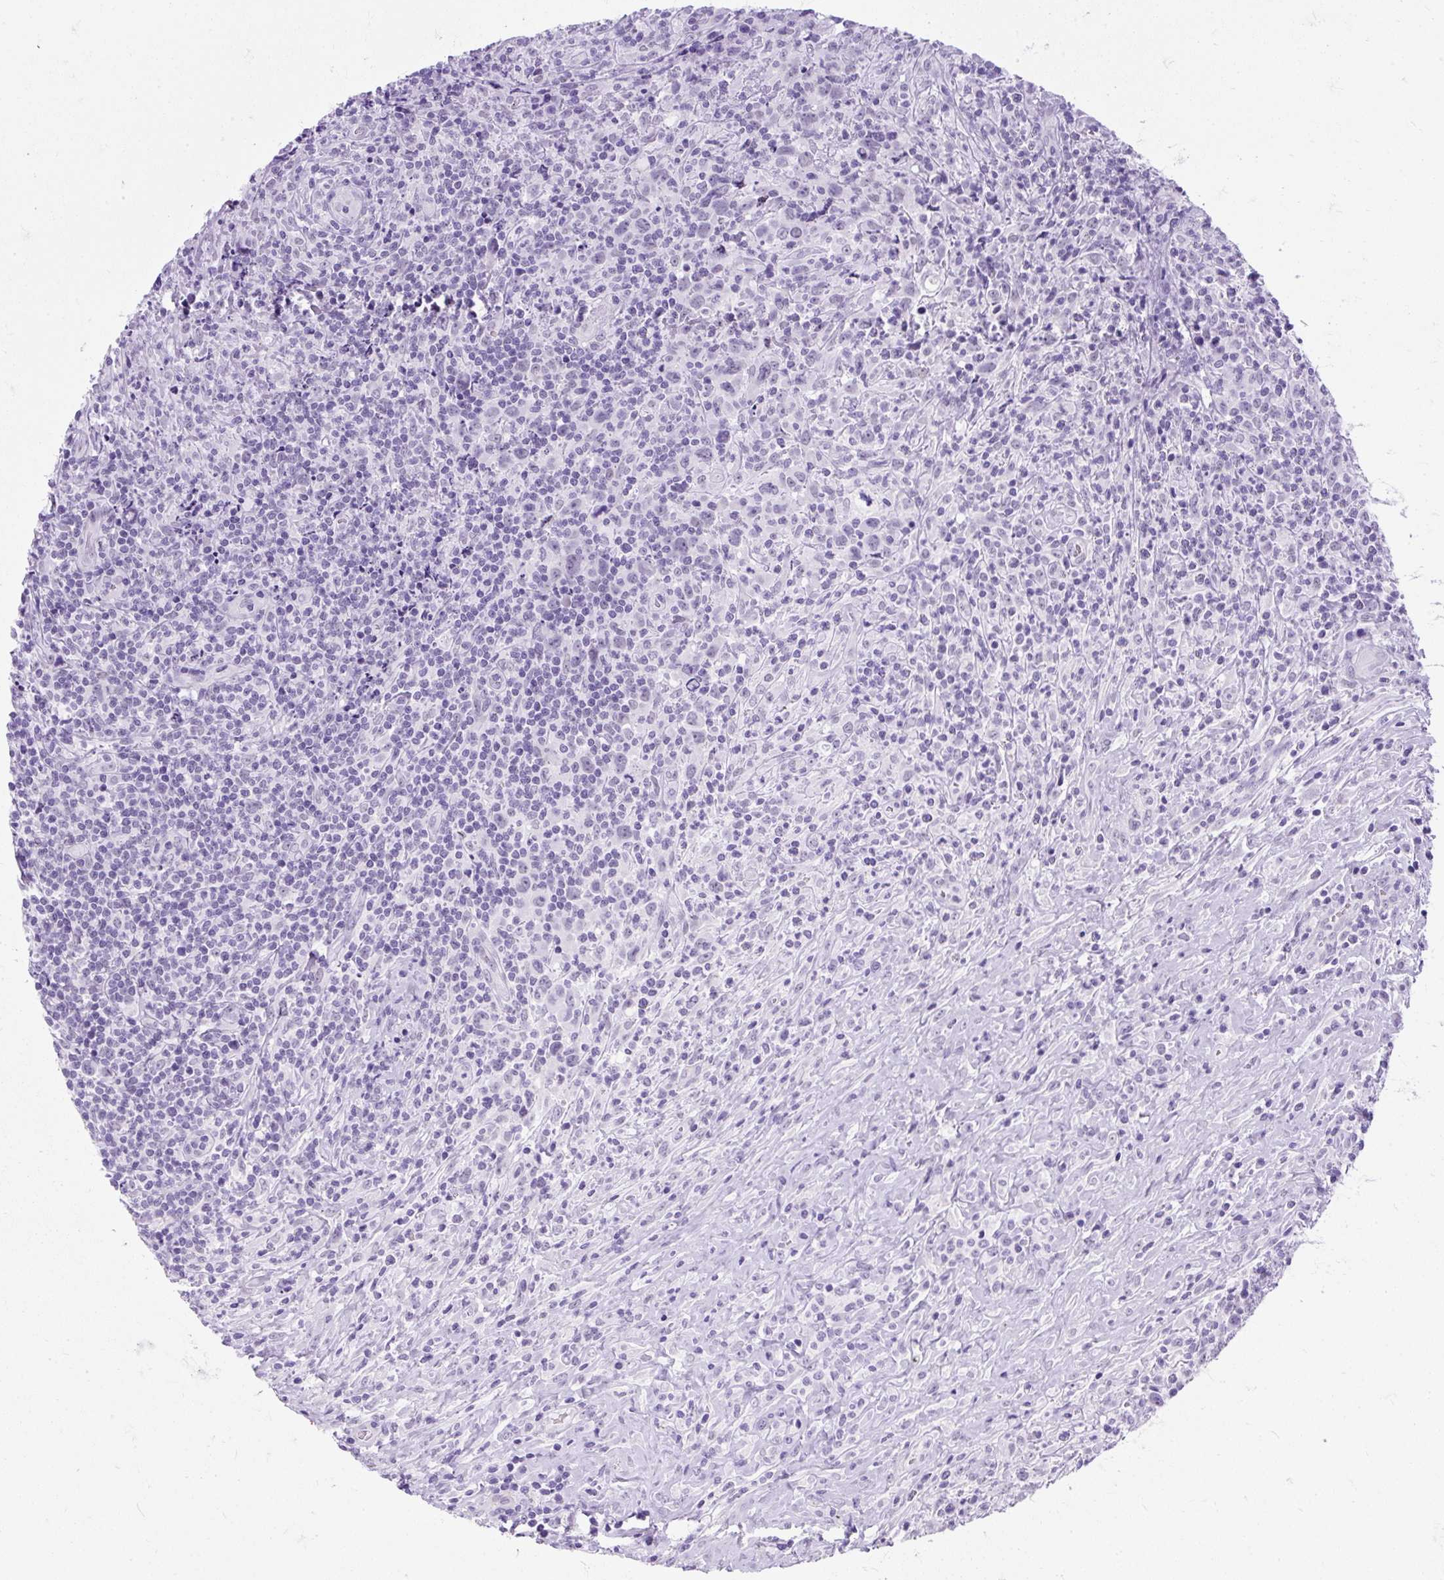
{"staining": {"intensity": "negative", "quantity": "none", "location": "none"}, "tissue": "lymphoma", "cell_type": "Tumor cells", "image_type": "cancer", "snomed": [{"axis": "morphology", "description": "Hodgkin's disease, NOS"}, {"axis": "topography", "description": "Lymph node"}], "caption": "Immunohistochemical staining of human lymphoma shows no significant staining in tumor cells.", "gene": "SCGB1A1", "patient": {"sex": "female", "age": 18}}